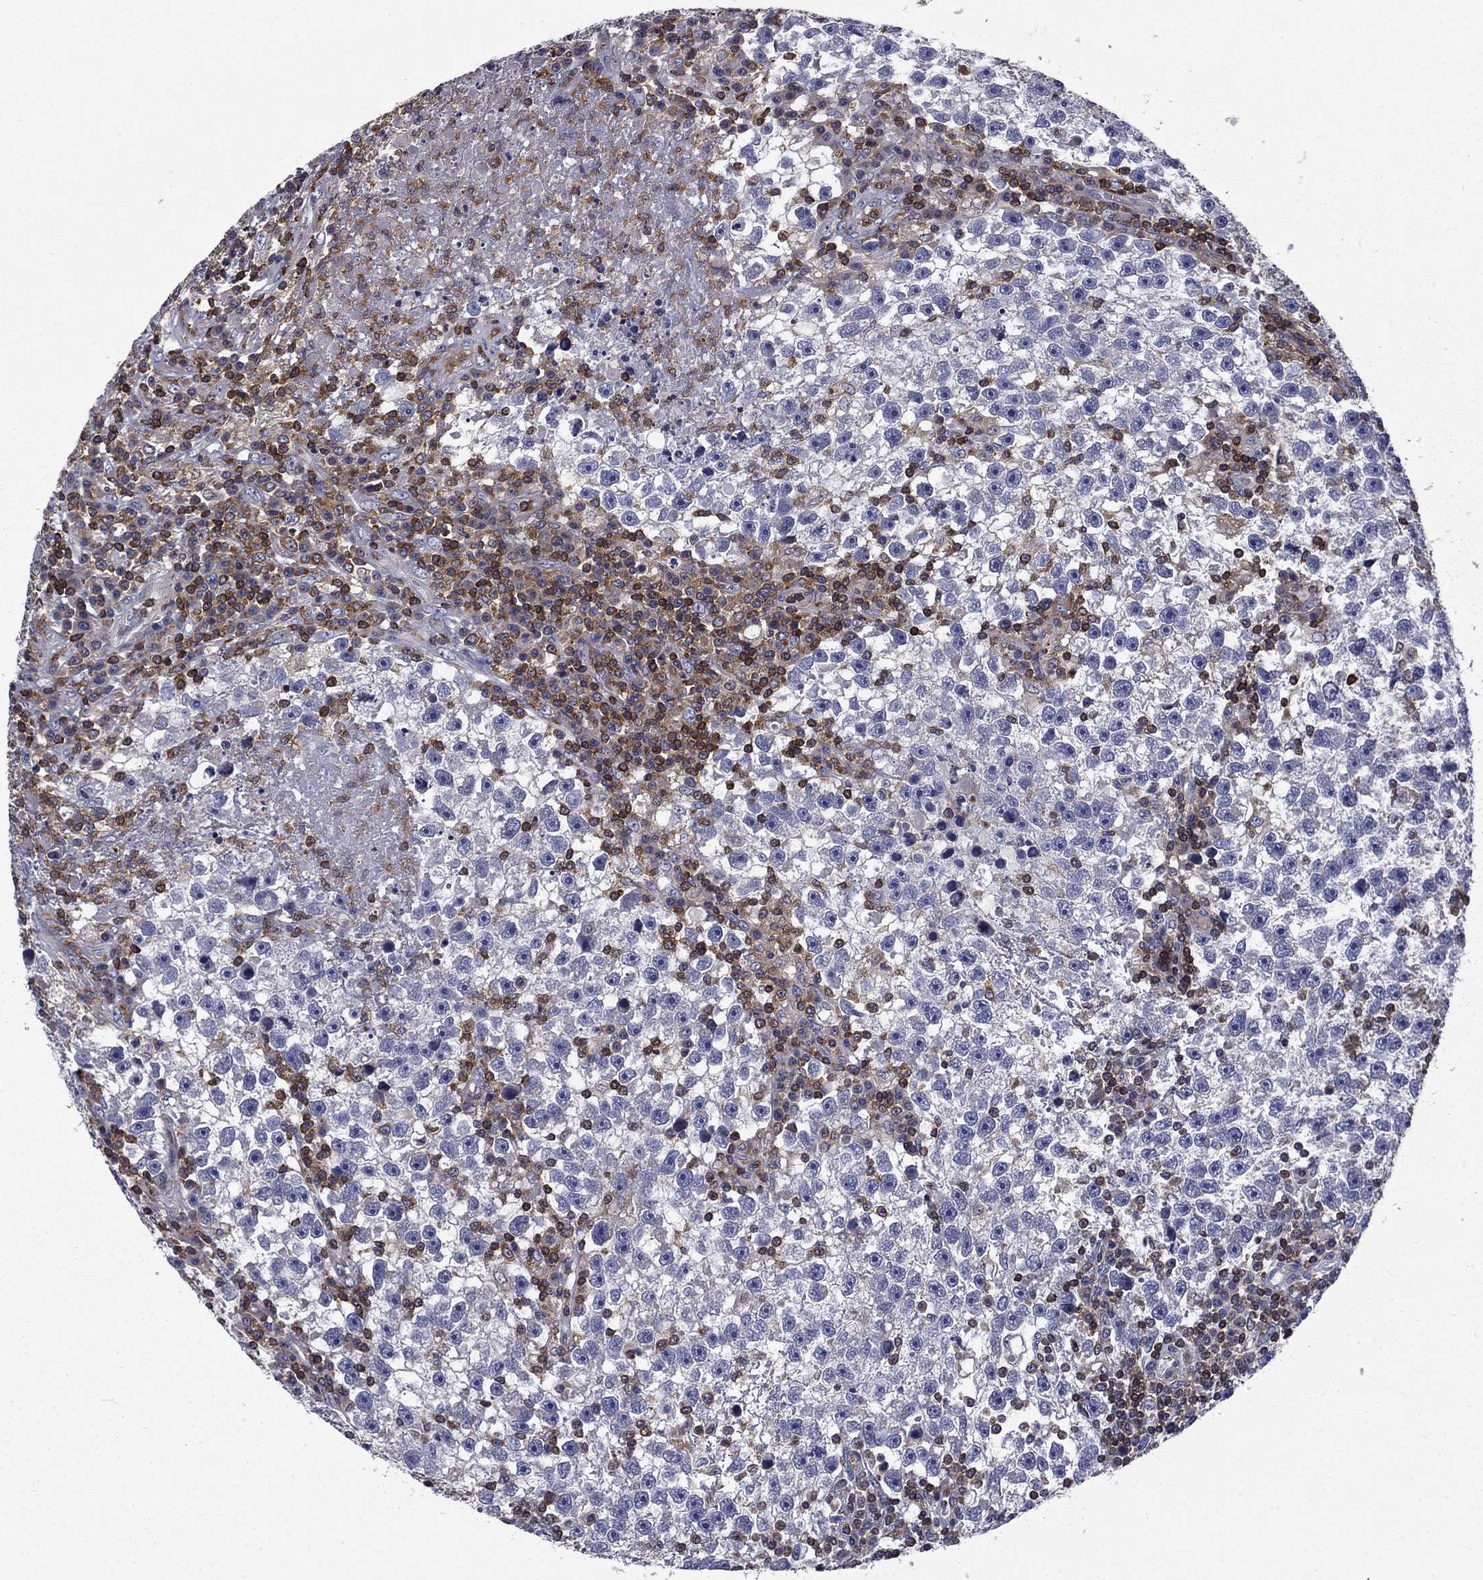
{"staining": {"intensity": "negative", "quantity": "none", "location": "none"}, "tissue": "testis cancer", "cell_type": "Tumor cells", "image_type": "cancer", "snomed": [{"axis": "morphology", "description": "Seminoma, NOS"}, {"axis": "topography", "description": "Testis"}], "caption": "Immunohistochemical staining of human seminoma (testis) demonstrates no significant expression in tumor cells.", "gene": "ARHGAP45", "patient": {"sex": "male", "age": 47}}